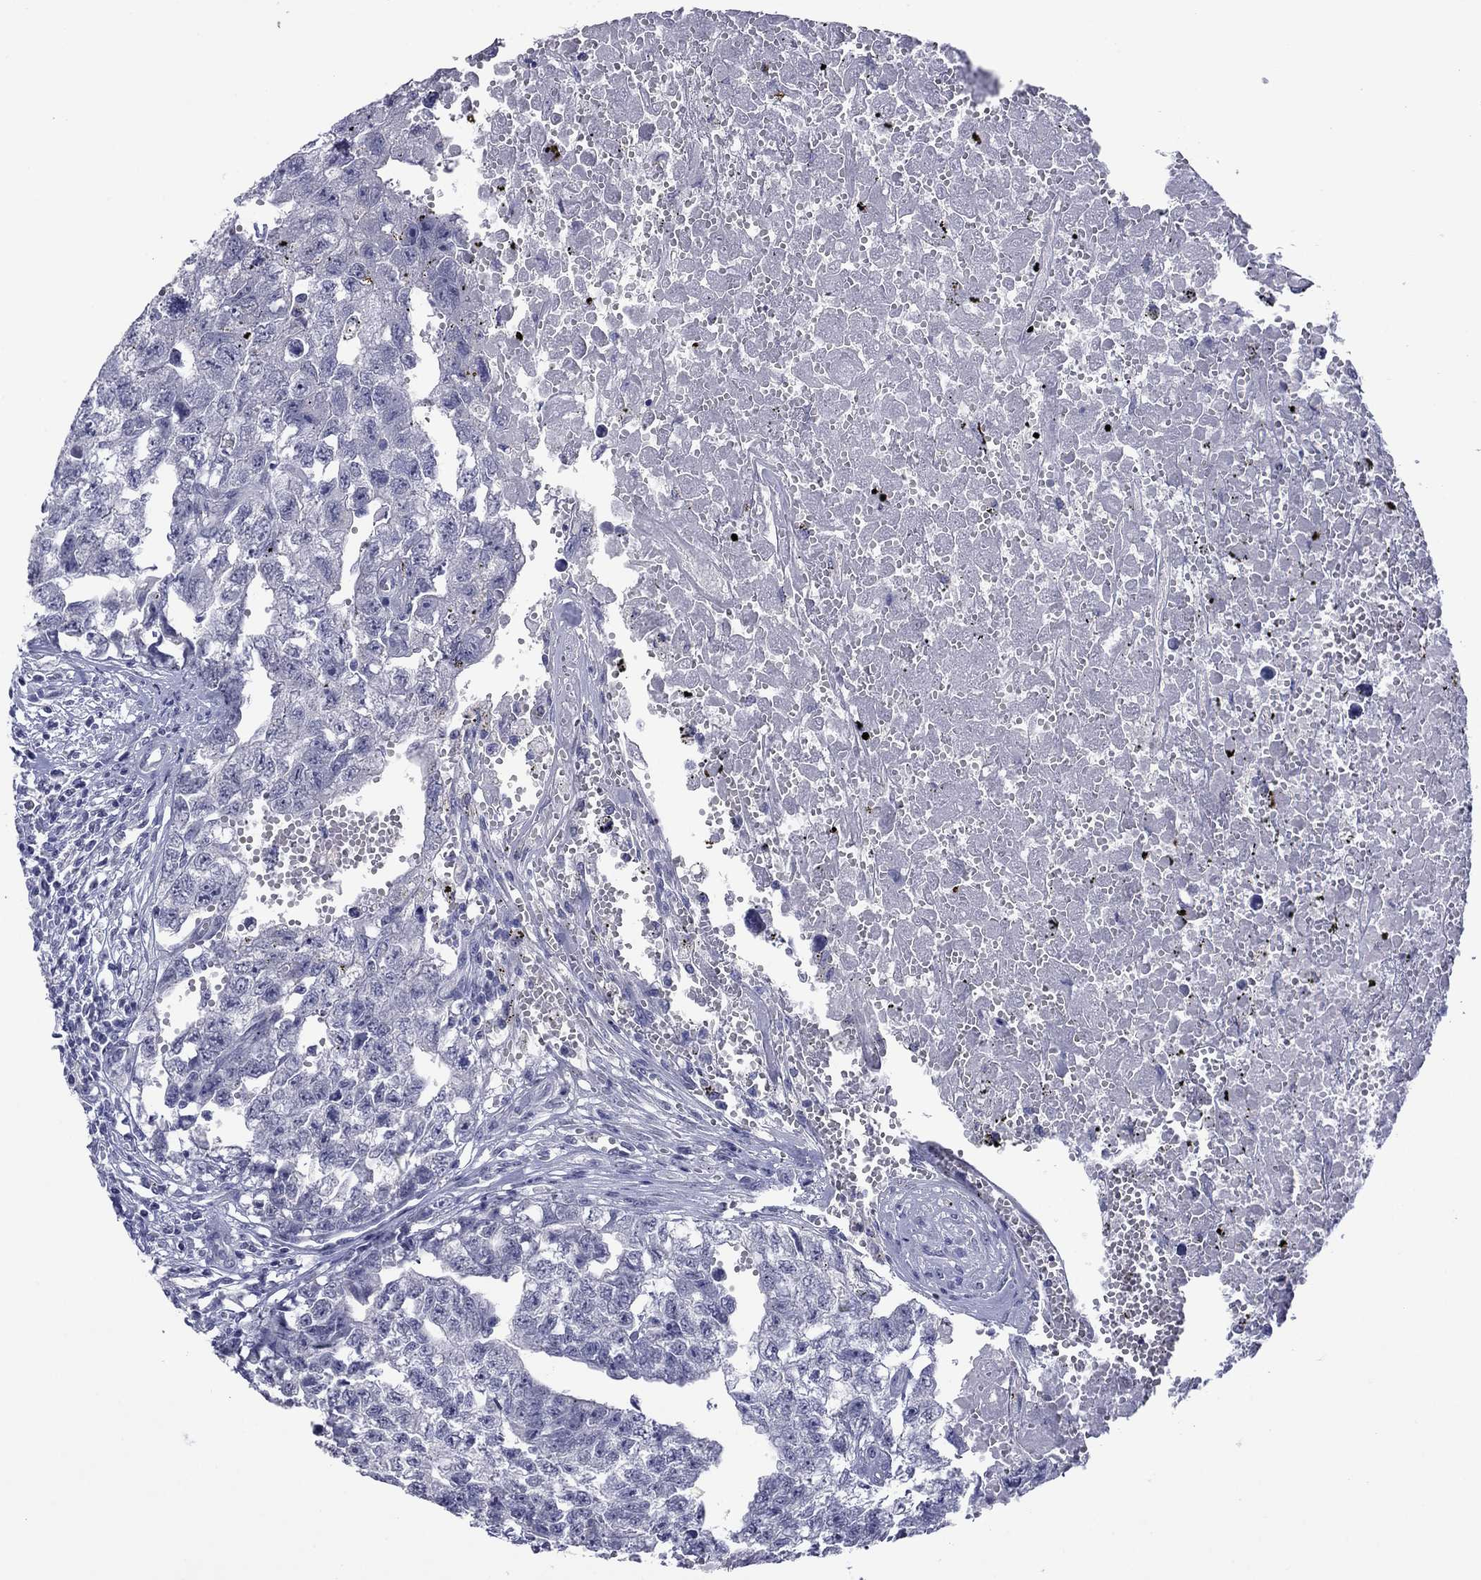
{"staining": {"intensity": "negative", "quantity": "none", "location": "none"}, "tissue": "testis cancer", "cell_type": "Tumor cells", "image_type": "cancer", "snomed": [{"axis": "morphology", "description": "Seminoma, NOS"}, {"axis": "morphology", "description": "Carcinoma, Embryonal, NOS"}, {"axis": "topography", "description": "Testis"}], "caption": "Immunohistochemical staining of testis cancer reveals no significant staining in tumor cells. (Immunohistochemistry (ihc), brightfield microscopy, high magnification).", "gene": "HAO1", "patient": {"sex": "male", "age": 22}}